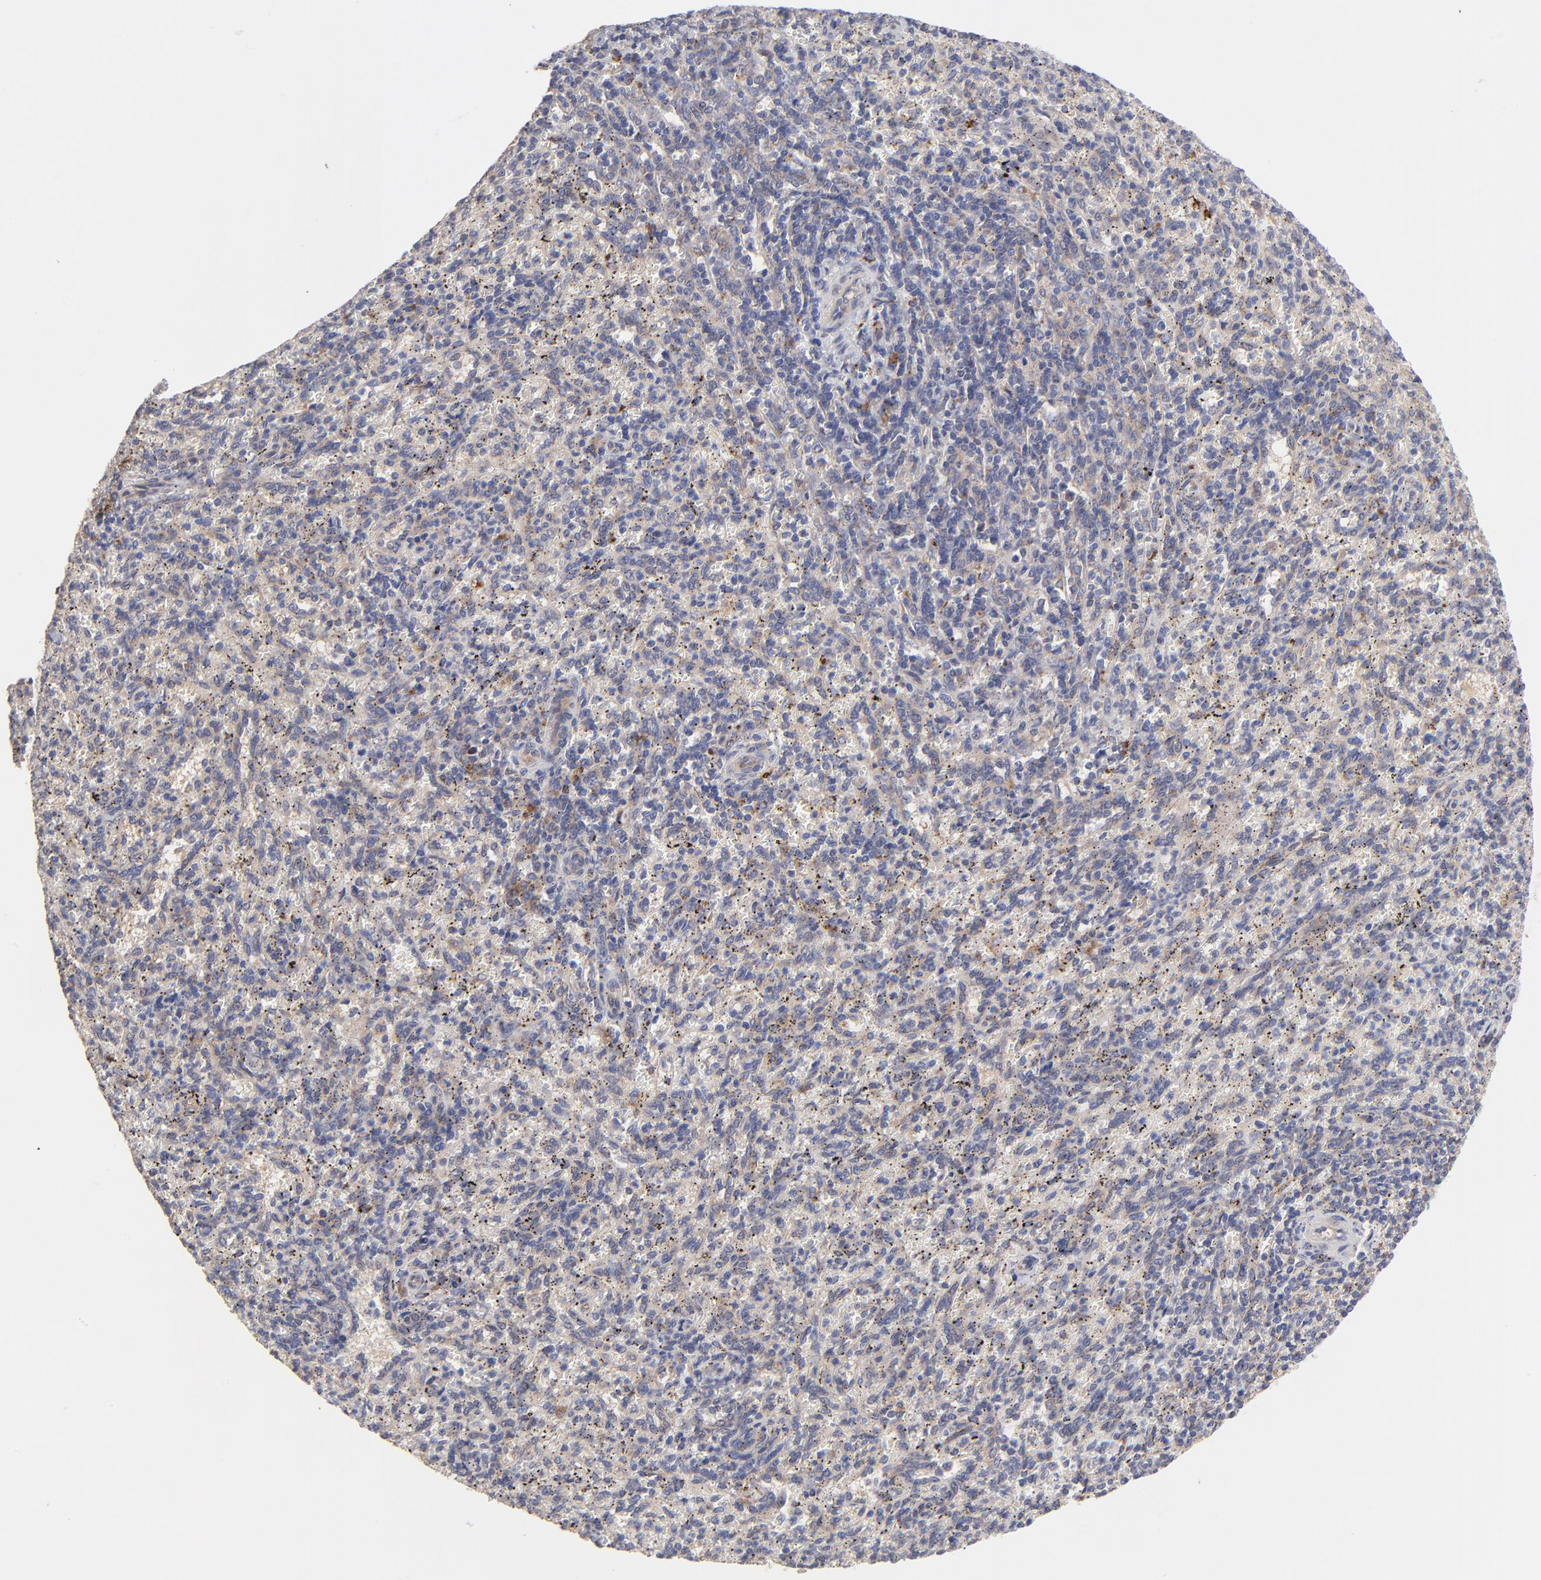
{"staining": {"intensity": "weak", "quantity": "<25%", "location": "cytoplasmic/membranous"}, "tissue": "spleen", "cell_type": "Cells in red pulp", "image_type": "normal", "snomed": [{"axis": "morphology", "description": "Normal tissue, NOS"}, {"axis": "topography", "description": "Spleen"}], "caption": "Image shows no protein positivity in cells in red pulp of normal spleen.", "gene": "PDE4B", "patient": {"sex": "female", "age": 10}}